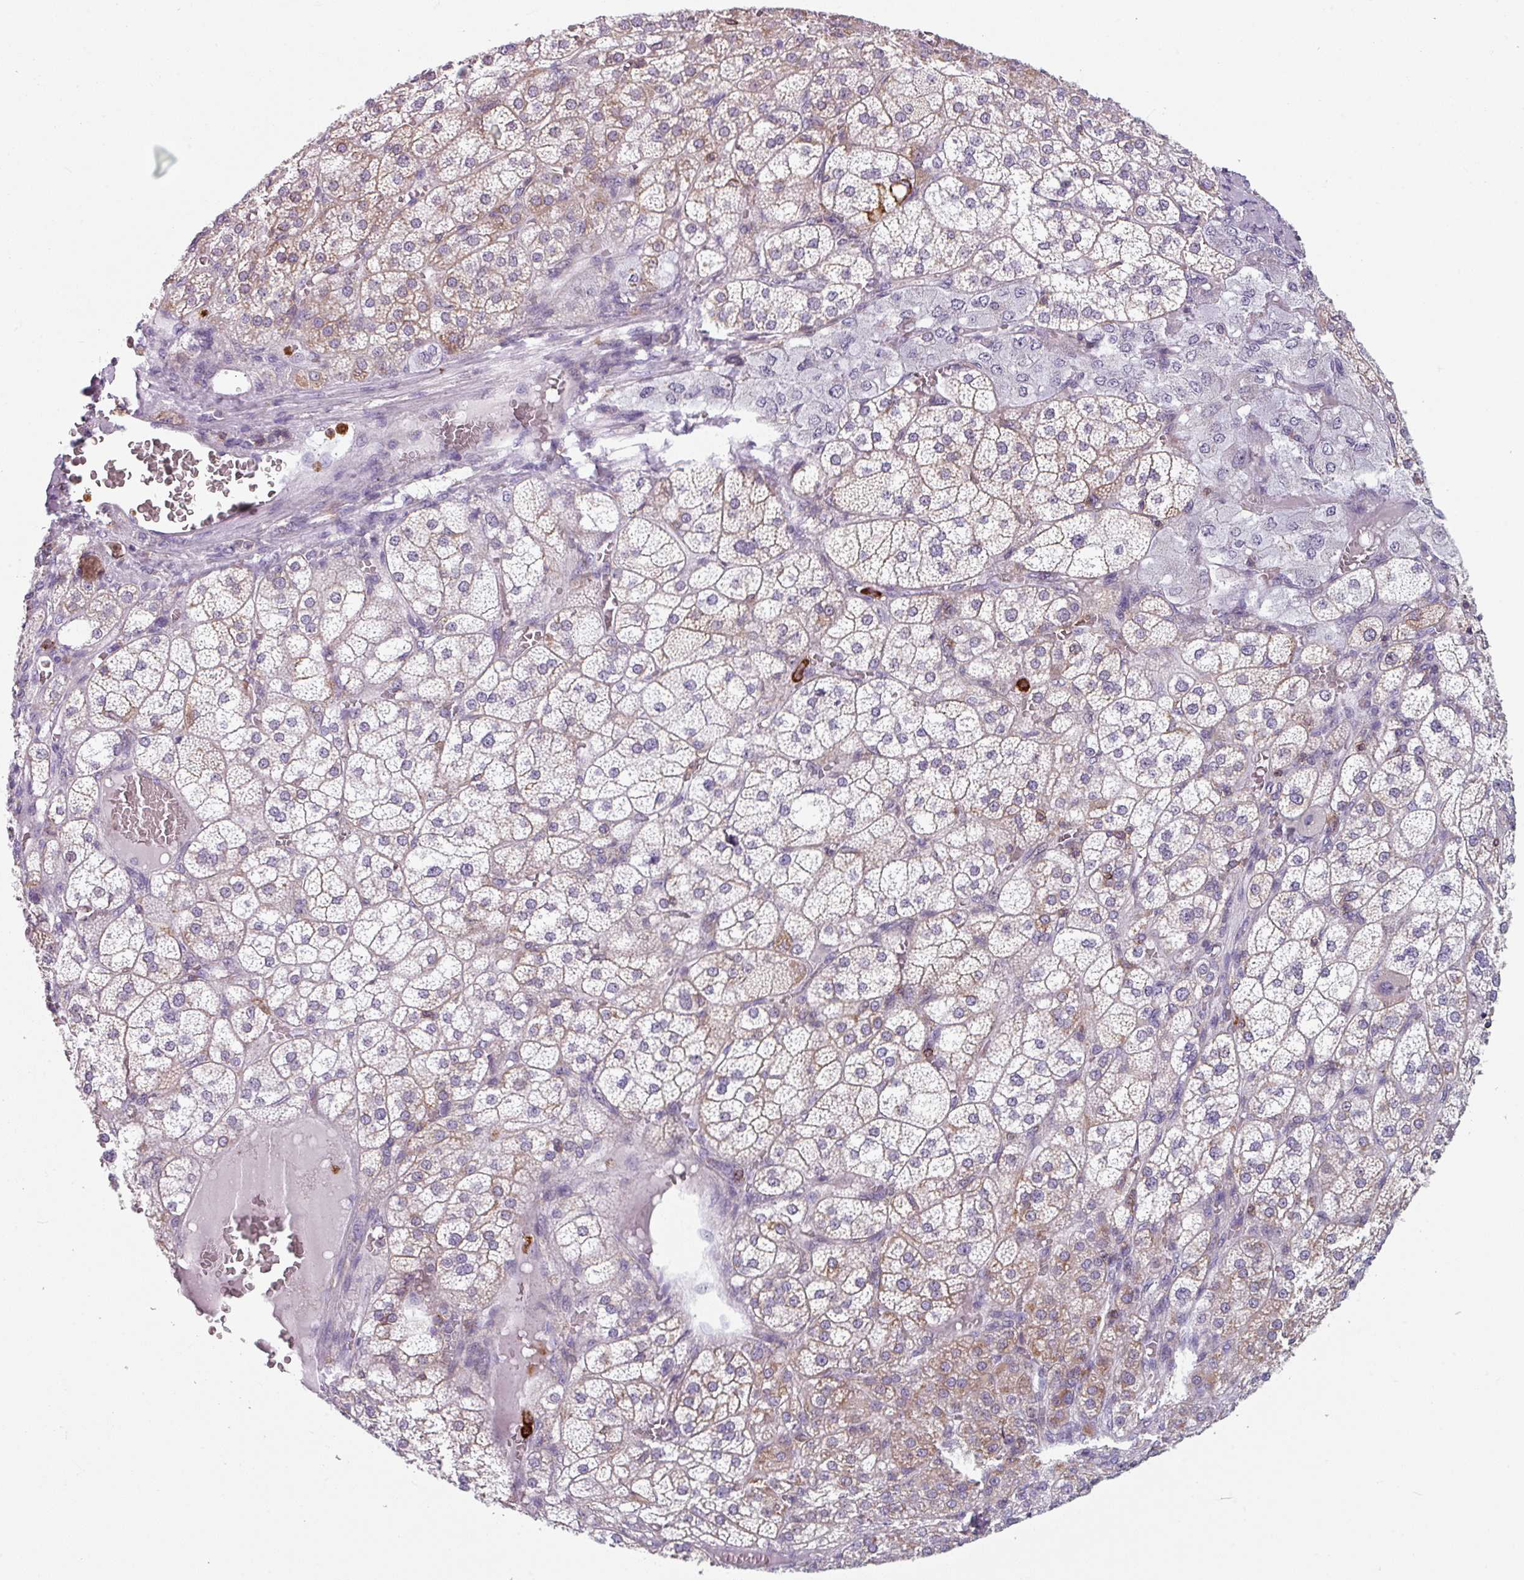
{"staining": {"intensity": "moderate", "quantity": "<25%", "location": "cytoplasmic/membranous"}, "tissue": "adrenal gland", "cell_type": "Glandular cells", "image_type": "normal", "snomed": [{"axis": "morphology", "description": "Normal tissue, NOS"}, {"axis": "topography", "description": "Adrenal gland"}], "caption": "Immunohistochemistry (DAB) staining of normal adrenal gland demonstrates moderate cytoplasmic/membranous protein expression in approximately <25% of glandular cells.", "gene": "EXOSC5", "patient": {"sex": "female", "age": 60}}